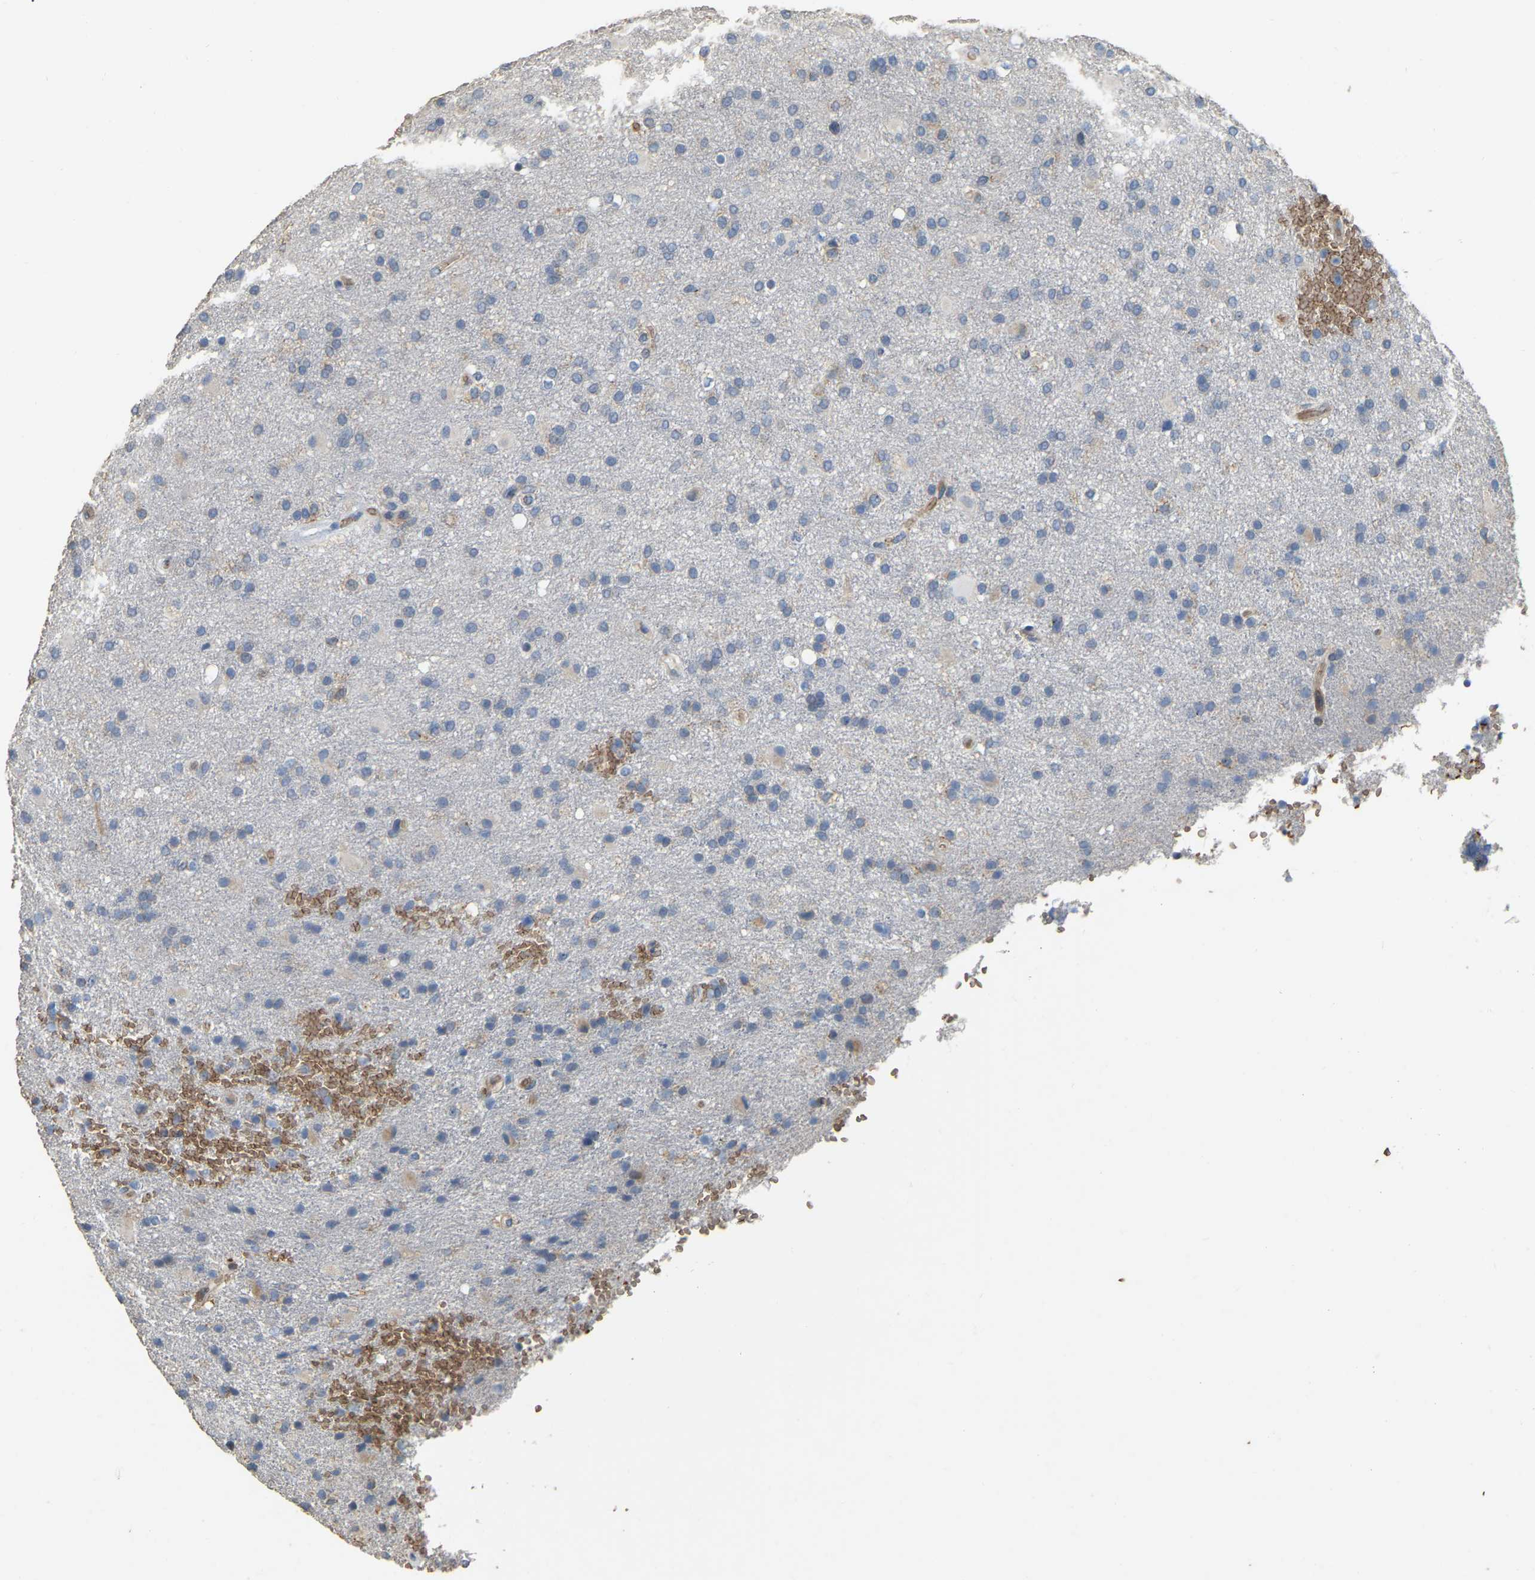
{"staining": {"intensity": "weak", "quantity": "<25%", "location": "cytoplasmic/membranous"}, "tissue": "glioma", "cell_type": "Tumor cells", "image_type": "cancer", "snomed": [{"axis": "morphology", "description": "Glioma, malignant, High grade"}, {"axis": "topography", "description": "Brain"}], "caption": "This is an IHC histopathology image of glioma. There is no expression in tumor cells.", "gene": "CFAP298", "patient": {"sex": "male", "age": 72}}